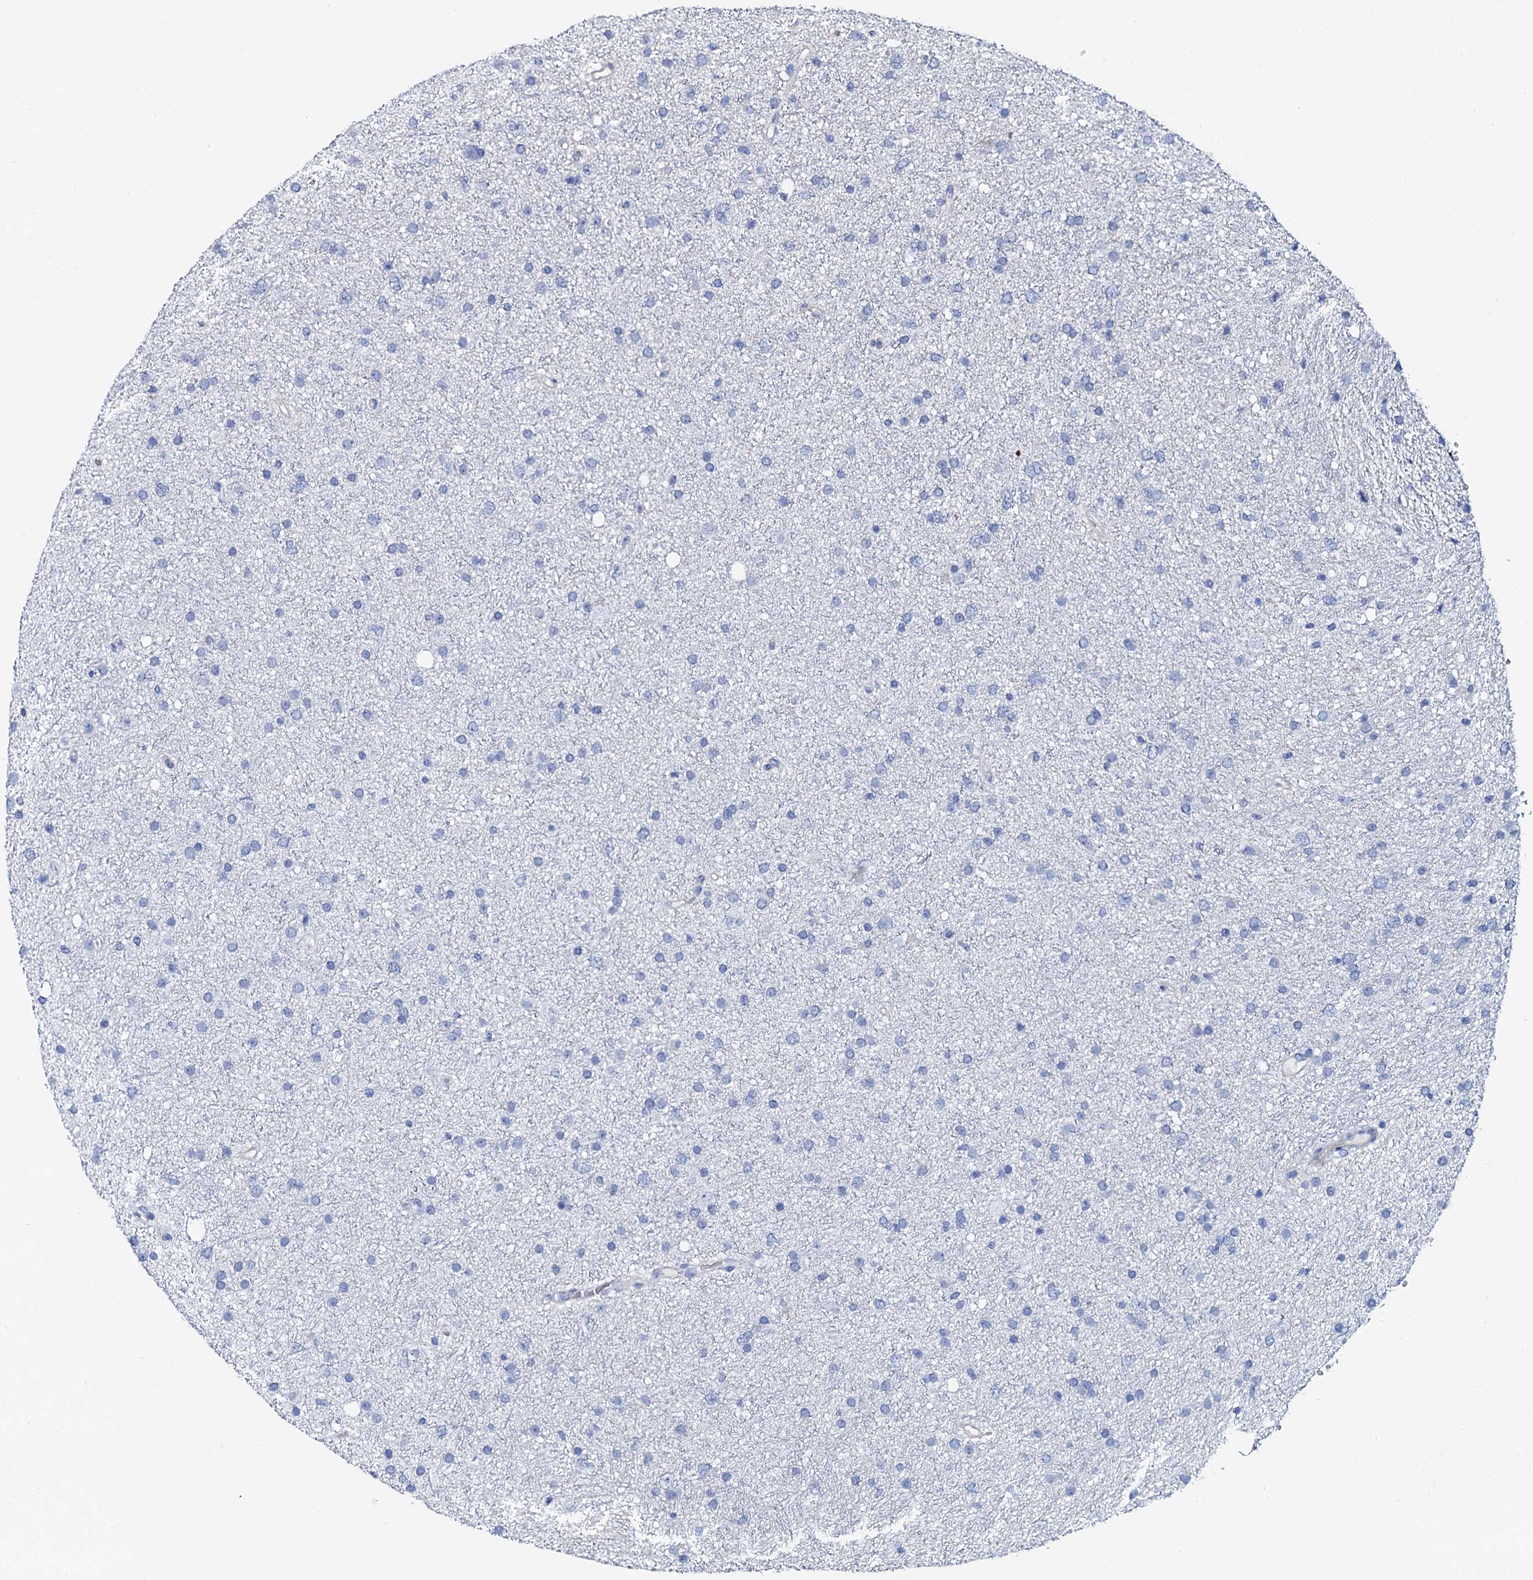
{"staining": {"intensity": "negative", "quantity": "none", "location": "none"}, "tissue": "glioma", "cell_type": "Tumor cells", "image_type": "cancer", "snomed": [{"axis": "morphology", "description": "Glioma, malignant, Low grade"}, {"axis": "topography", "description": "Cerebral cortex"}], "caption": "Immunohistochemistry (IHC) of glioma demonstrates no staining in tumor cells.", "gene": "GYS2", "patient": {"sex": "female", "age": 39}}